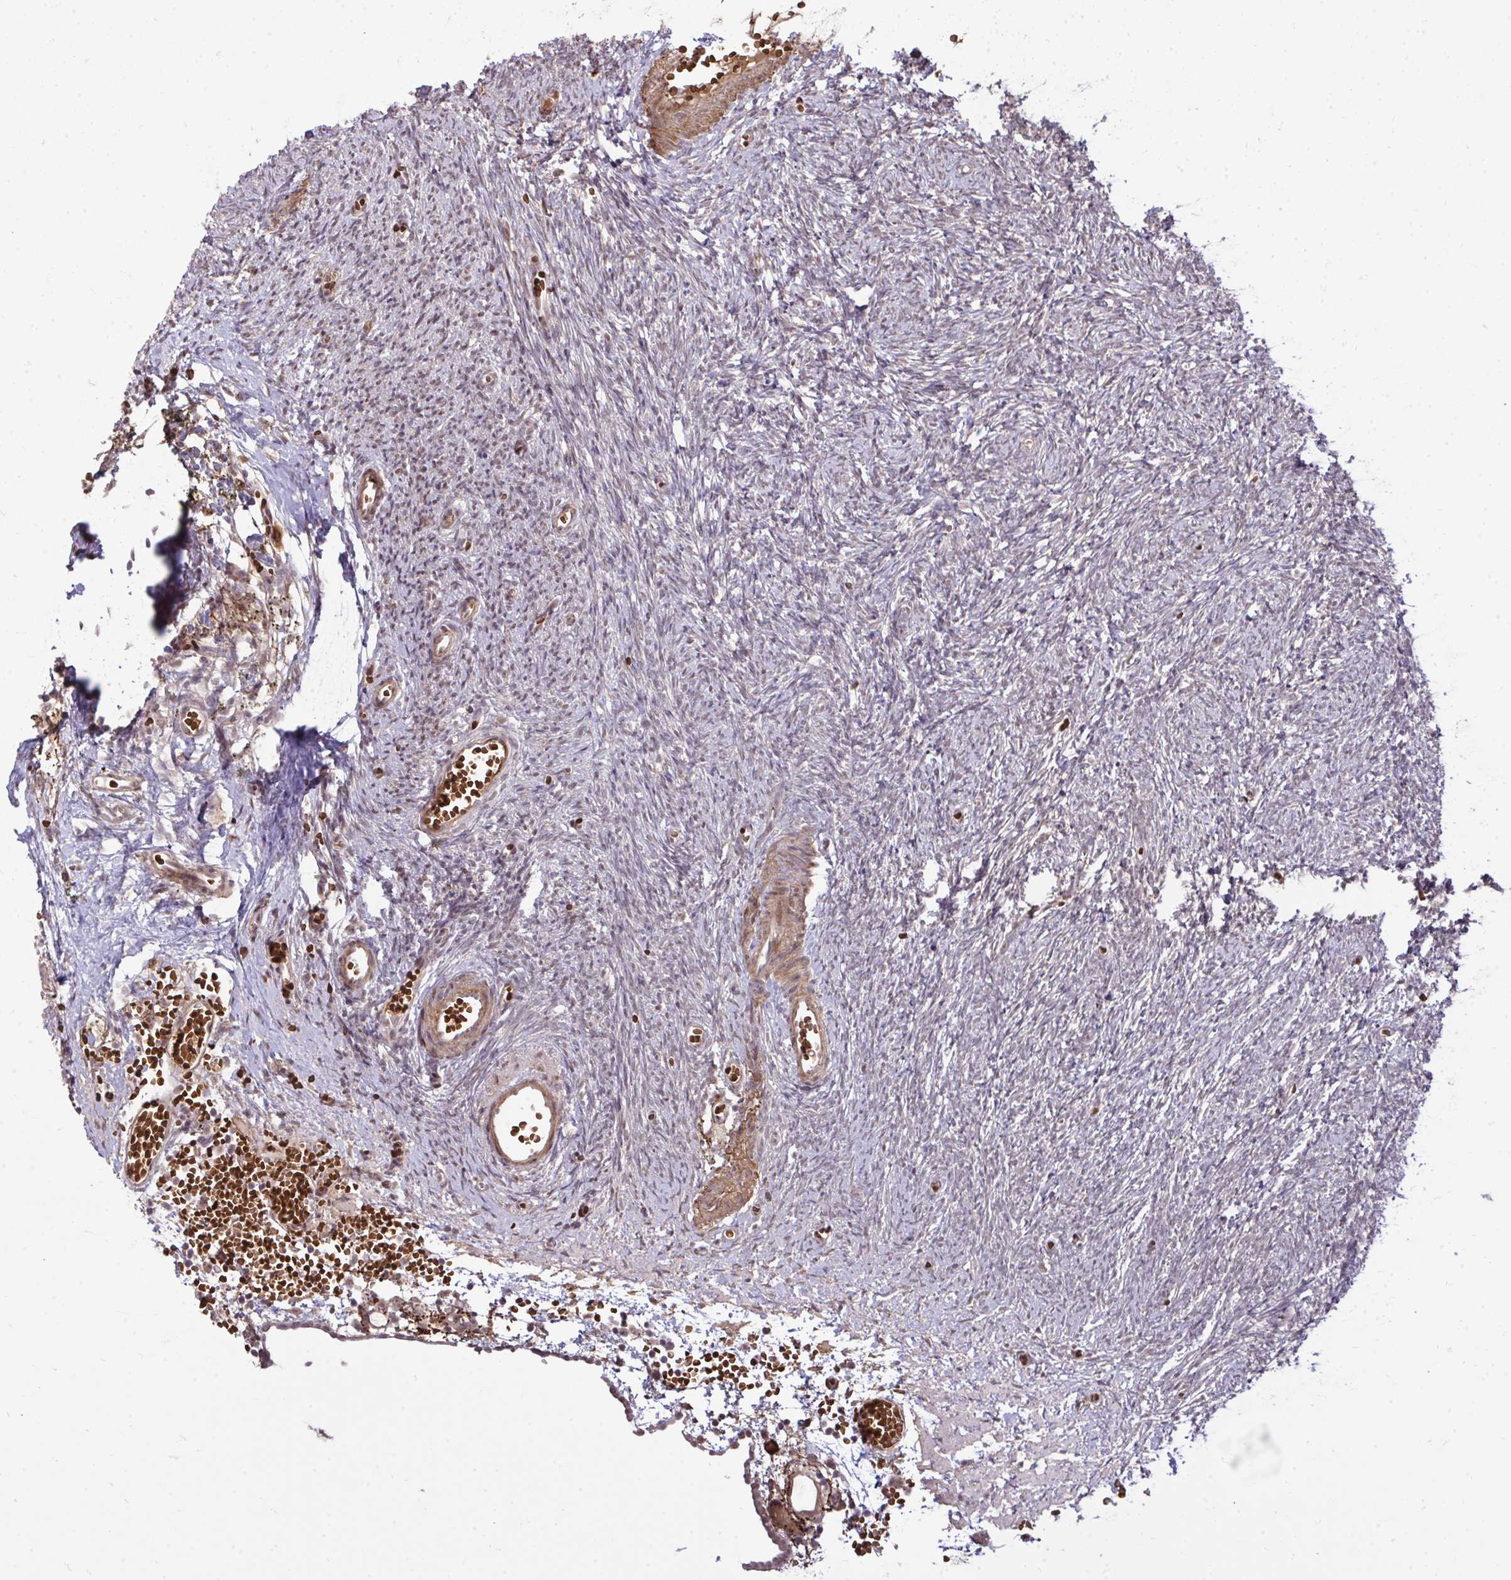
{"staining": {"intensity": "weak", "quantity": "25%-75%", "location": "cytoplasmic/membranous,nuclear"}, "tissue": "ovary", "cell_type": "Ovarian stroma cells", "image_type": "normal", "snomed": [{"axis": "morphology", "description": "Normal tissue, NOS"}, {"axis": "topography", "description": "Ovary"}], "caption": "Protein staining of normal ovary displays weak cytoplasmic/membranous,nuclear staining in approximately 25%-75% of ovarian stroma cells.", "gene": "ZSCAN9", "patient": {"sex": "female", "age": 41}}